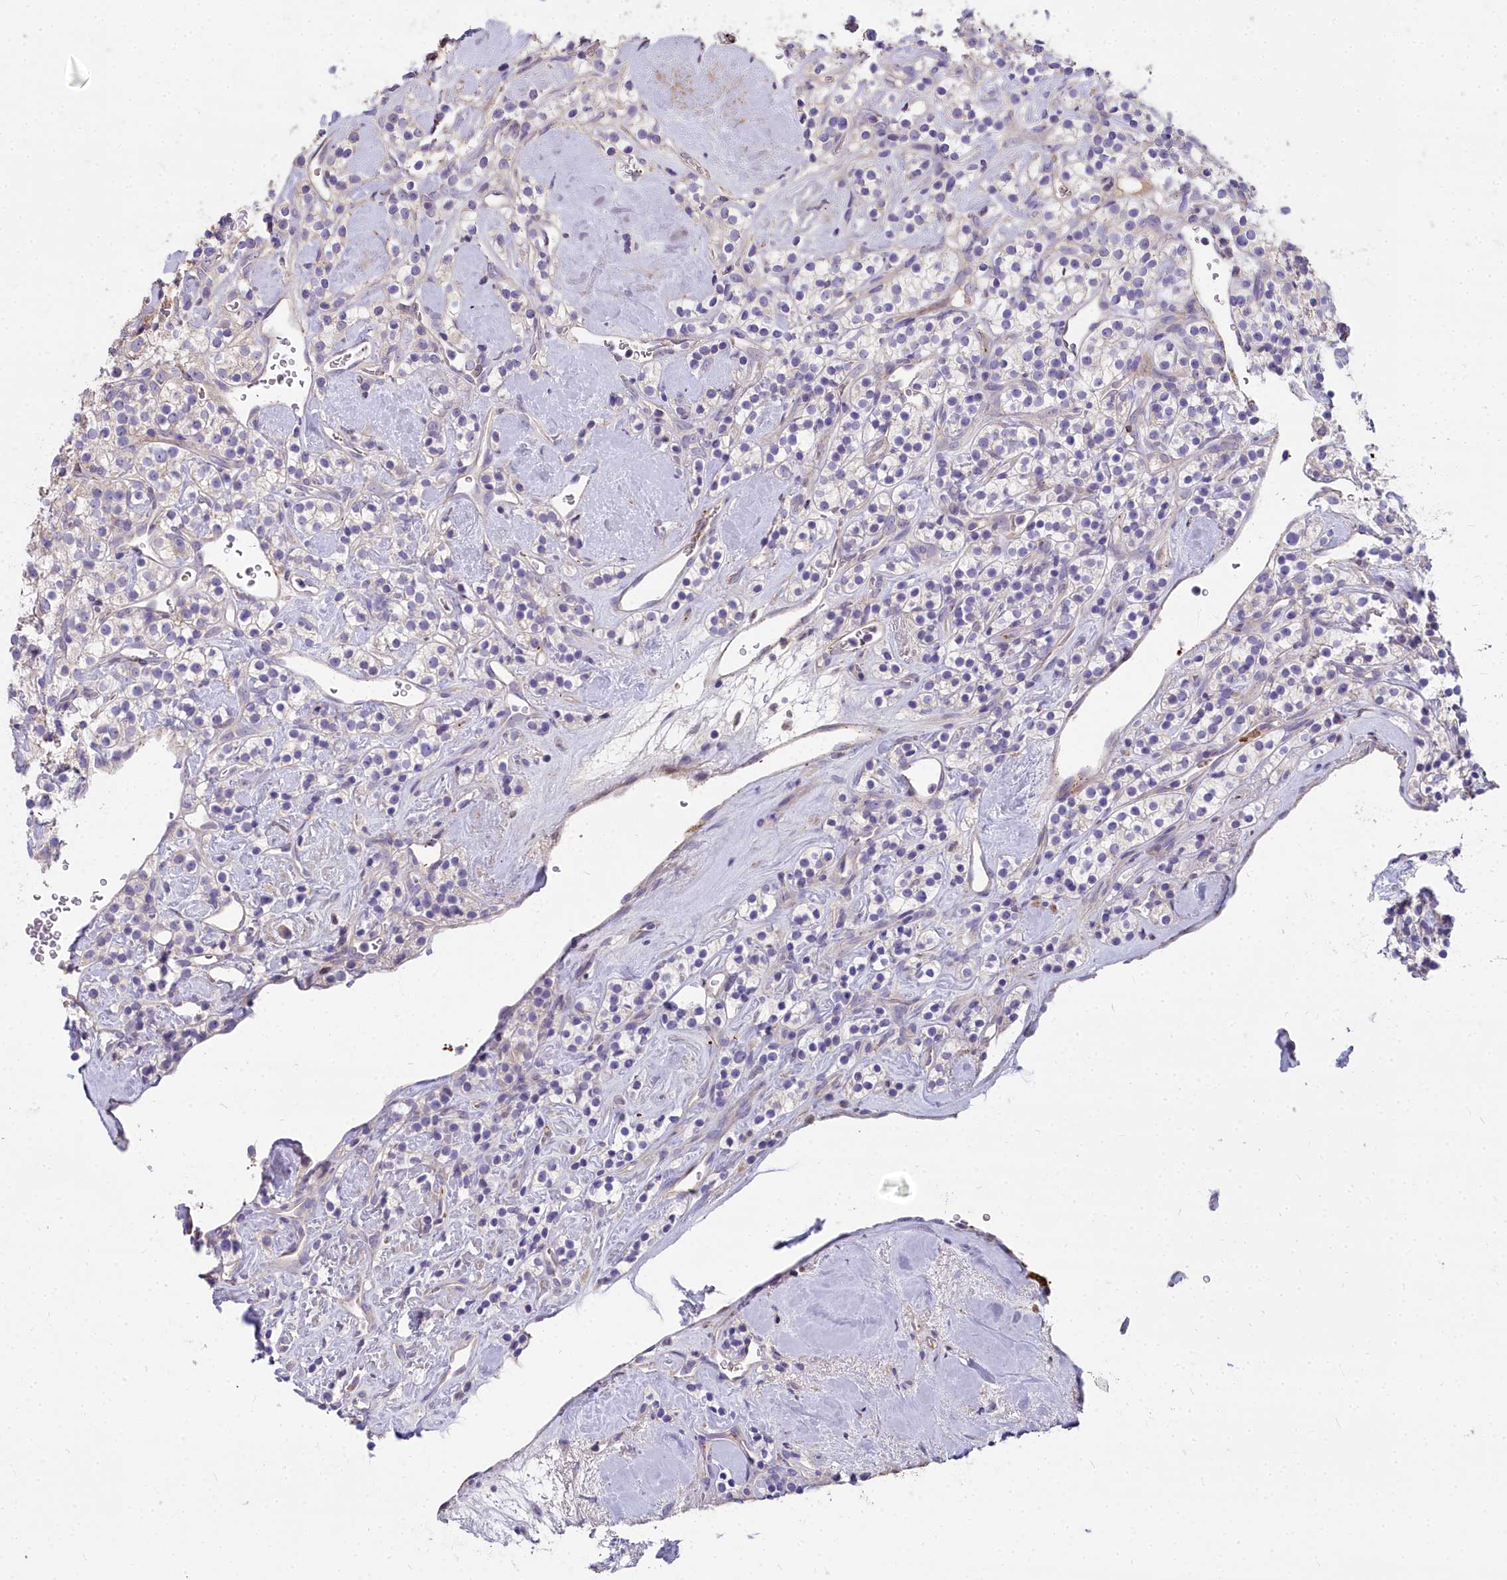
{"staining": {"intensity": "negative", "quantity": "none", "location": "none"}, "tissue": "renal cancer", "cell_type": "Tumor cells", "image_type": "cancer", "snomed": [{"axis": "morphology", "description": "Adenocarcinoma, NOS"}, {"axis": "topography", "description": "Kidney"}], "caption": "DAB immunohistochemical staining of human renal cancer (adenocarcinoma) shows no significant staining in tumor cells.", "gene": "FRMPD1", "patient": {"sex": "male", "age": 77}}